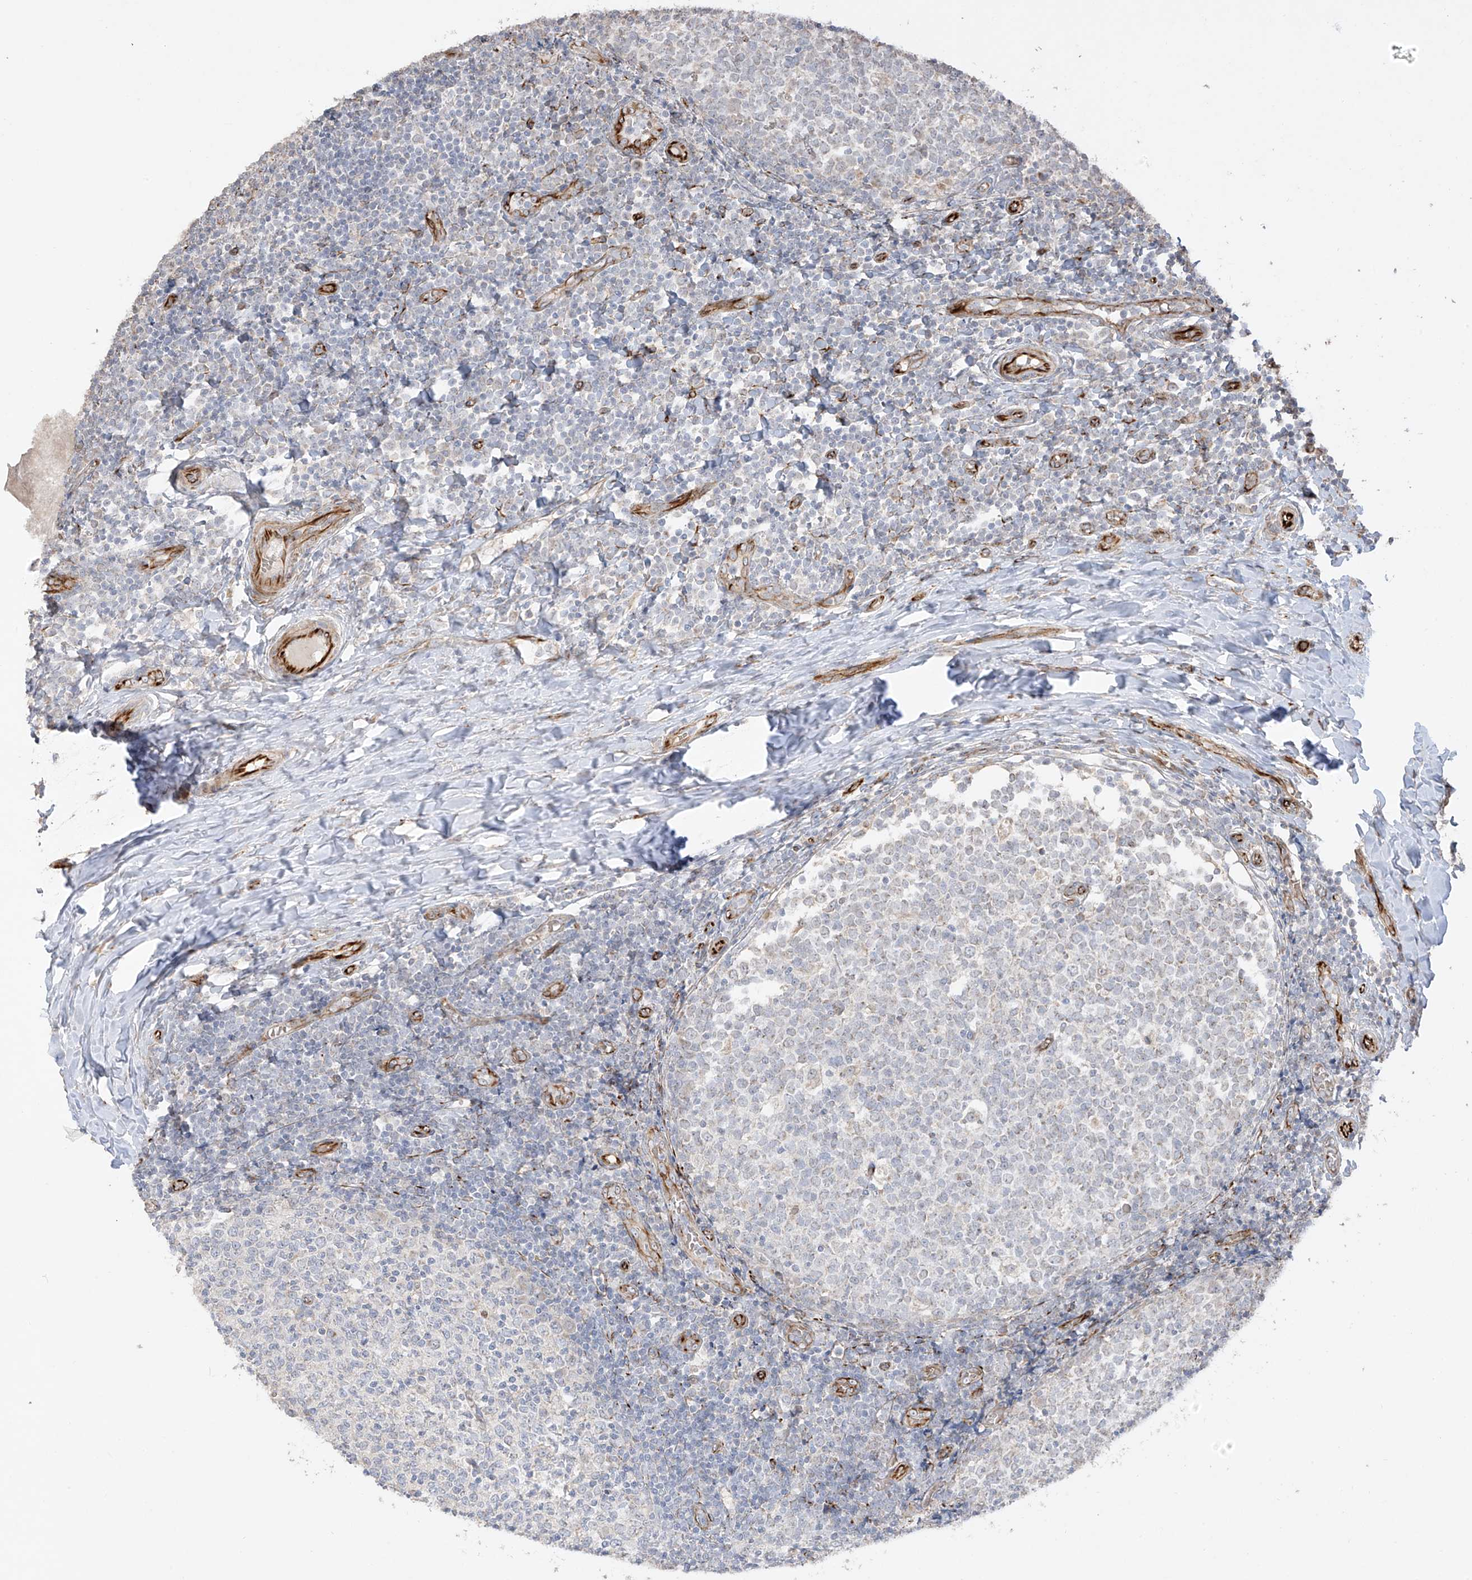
{"staining": {"intensity": "negative", "quantity": "none", "location": "none"}, "tissue": "tonsil", "cell_type": "Germinal center cells", "image_type": "normal", "snomed": [{"axis": "morphology", "description": "Normal tissue, NOS"}, {"axis": "topography", "description": "Tonsil"}], "caption": "Histopathology image shows no protein staining in germinal center cells of unremarkable tonsil. Nuclei are stained in blue.", "gene": "DCDC2", "patient": {"sex": "female", "age": 19}}